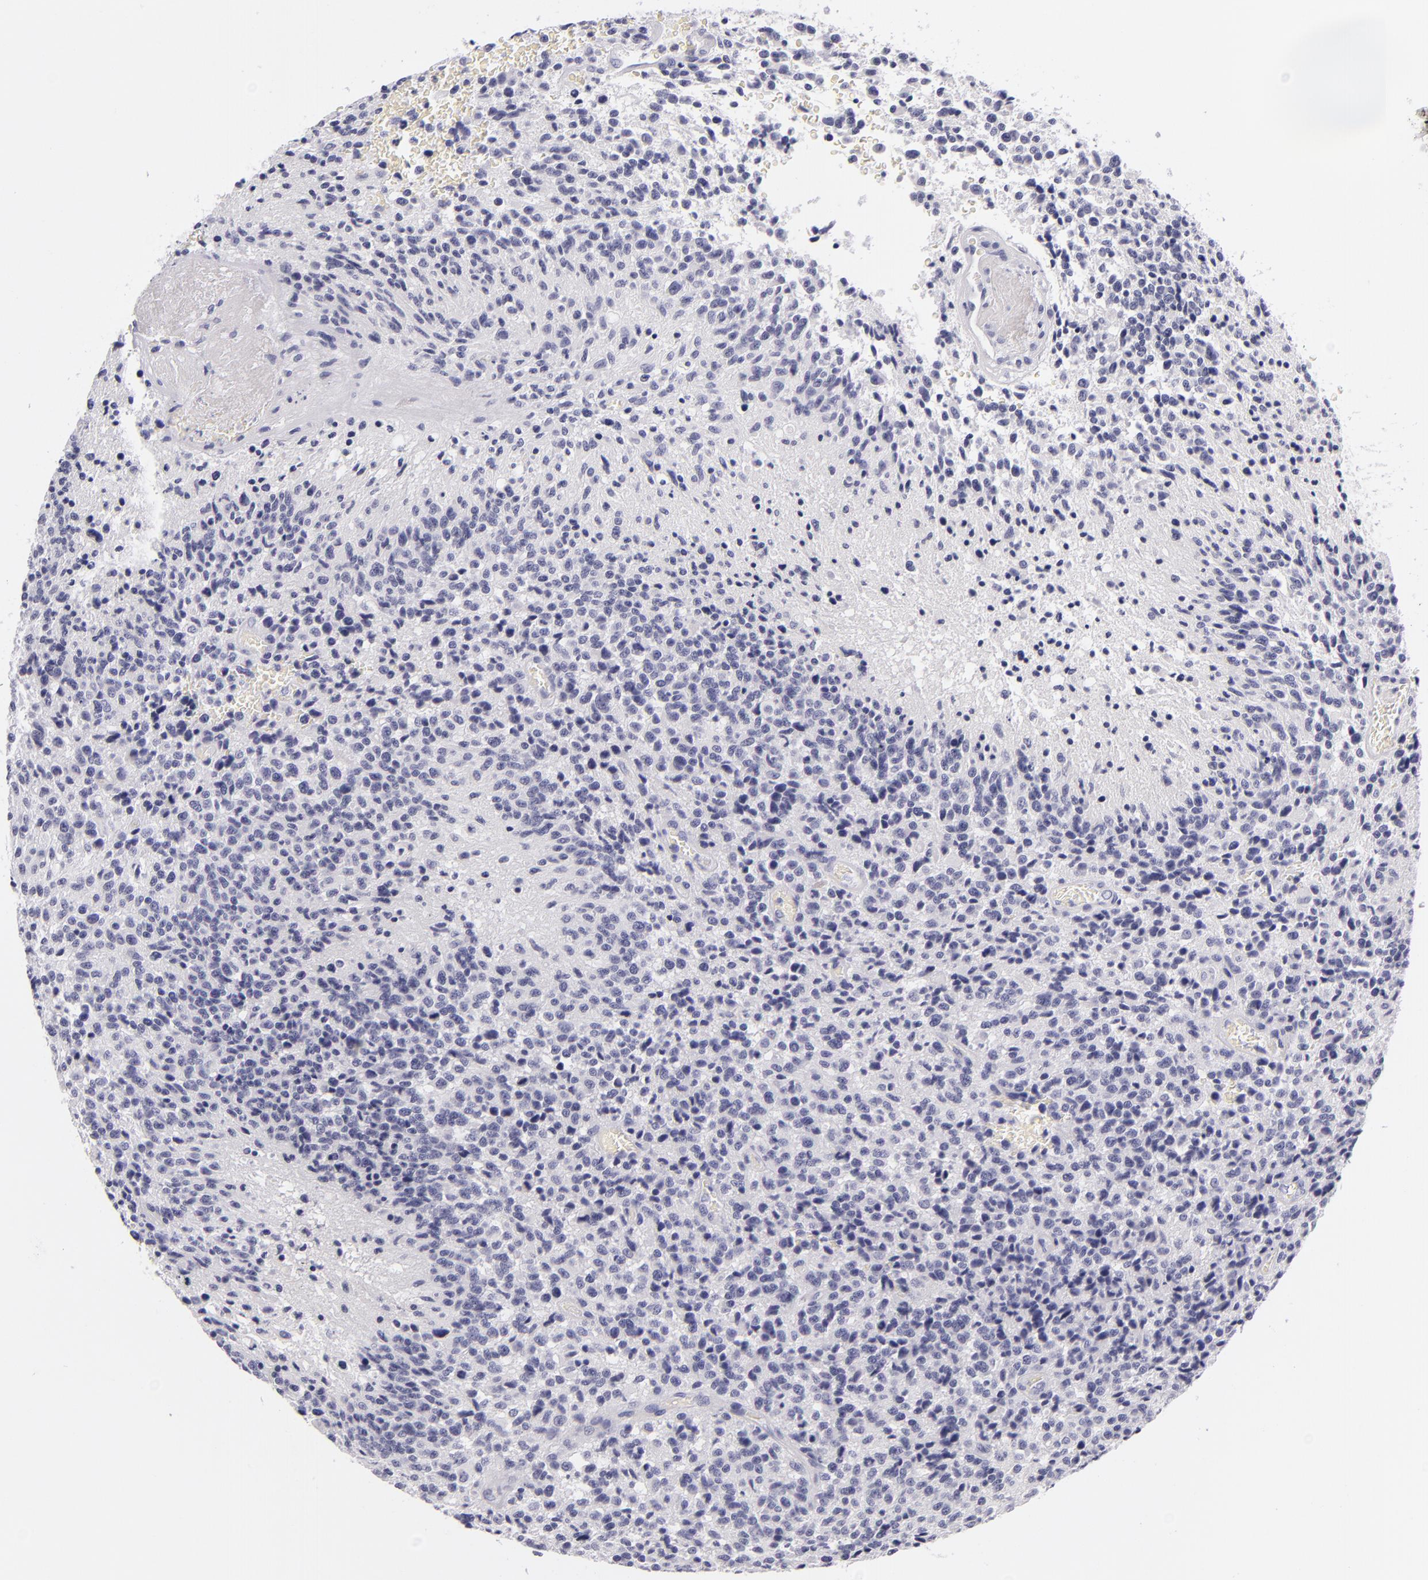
{"staining": {"intensity": "negative", "quantity": "none", "location": "none"}, "tissue": "glioma", "cell_type": "Tumor cells", "image_type": "cancer", "snomed": [{"axis": "morphology", "description": "Glioma, malignant, High grade"}, {"axis": "topography", "description": "Brain"}], "caption": "High magnification brightfield microscopy of high-grade glioma (malignant) stained with DAB (brown) and counterstained with hematoxylin (blue): tumor cells show no significant positivity.", "gene": "CD48", "patient": {"sex": "male", "age": 36}}